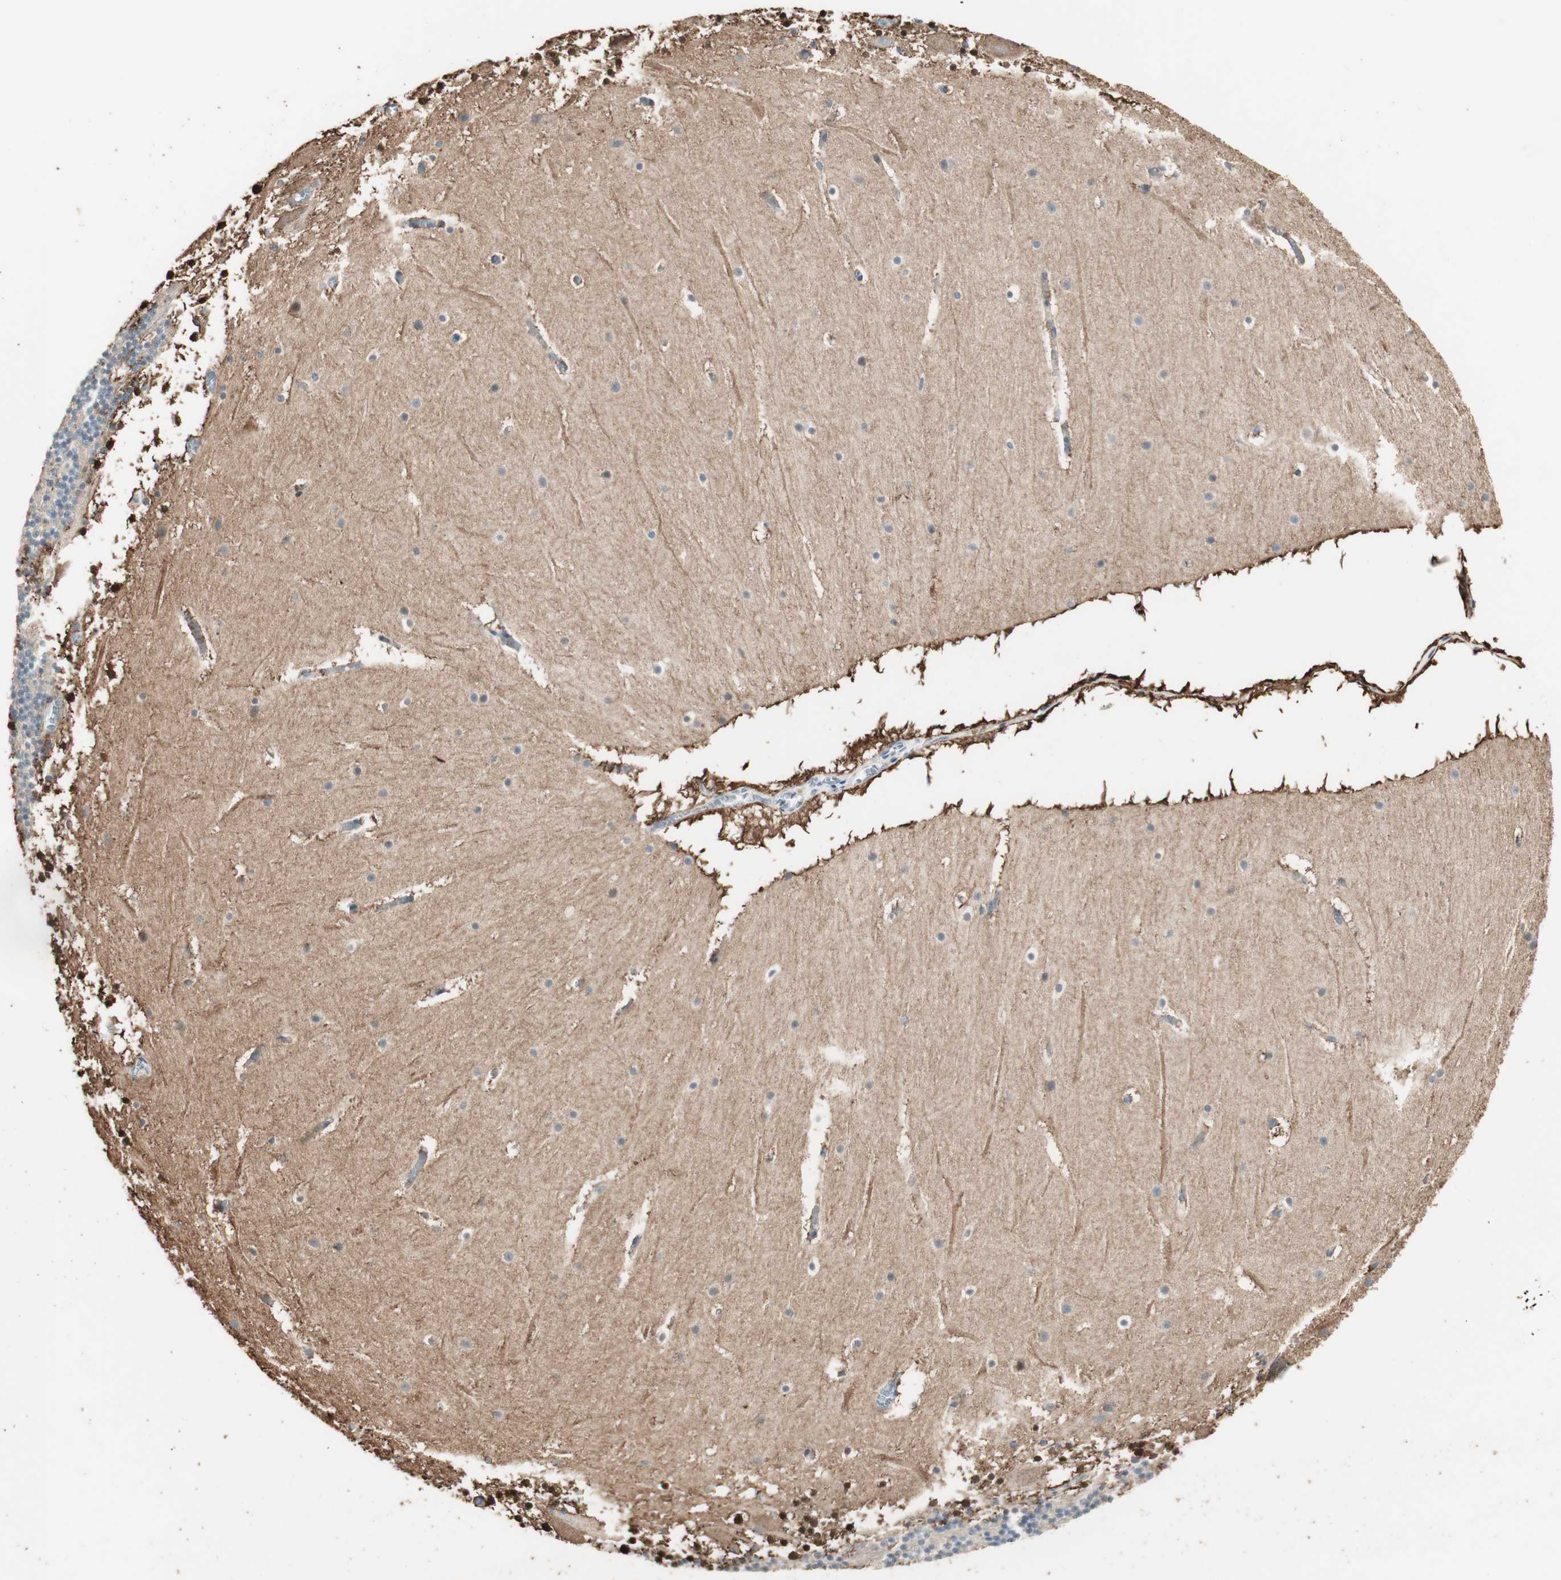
{"staining": {"intensity": "negative", "quantity": "none", "location": "none"}, "tissue": "cerebellum", "cell_type": "Cells in granular layer", "image_type": "normal", "snomed": [{"axis": "morphology", "description": "Normal tissue, NOS"}, {"axis": "topography", "description": "Cerebellum"}], "caption": "An immunohistochemistry image of benign cerebellum is shown. There is no staining in cells in granular layer of cerebellum.", "gene": "PDZK1", "patient": {"sex": "male", "age": 45}}